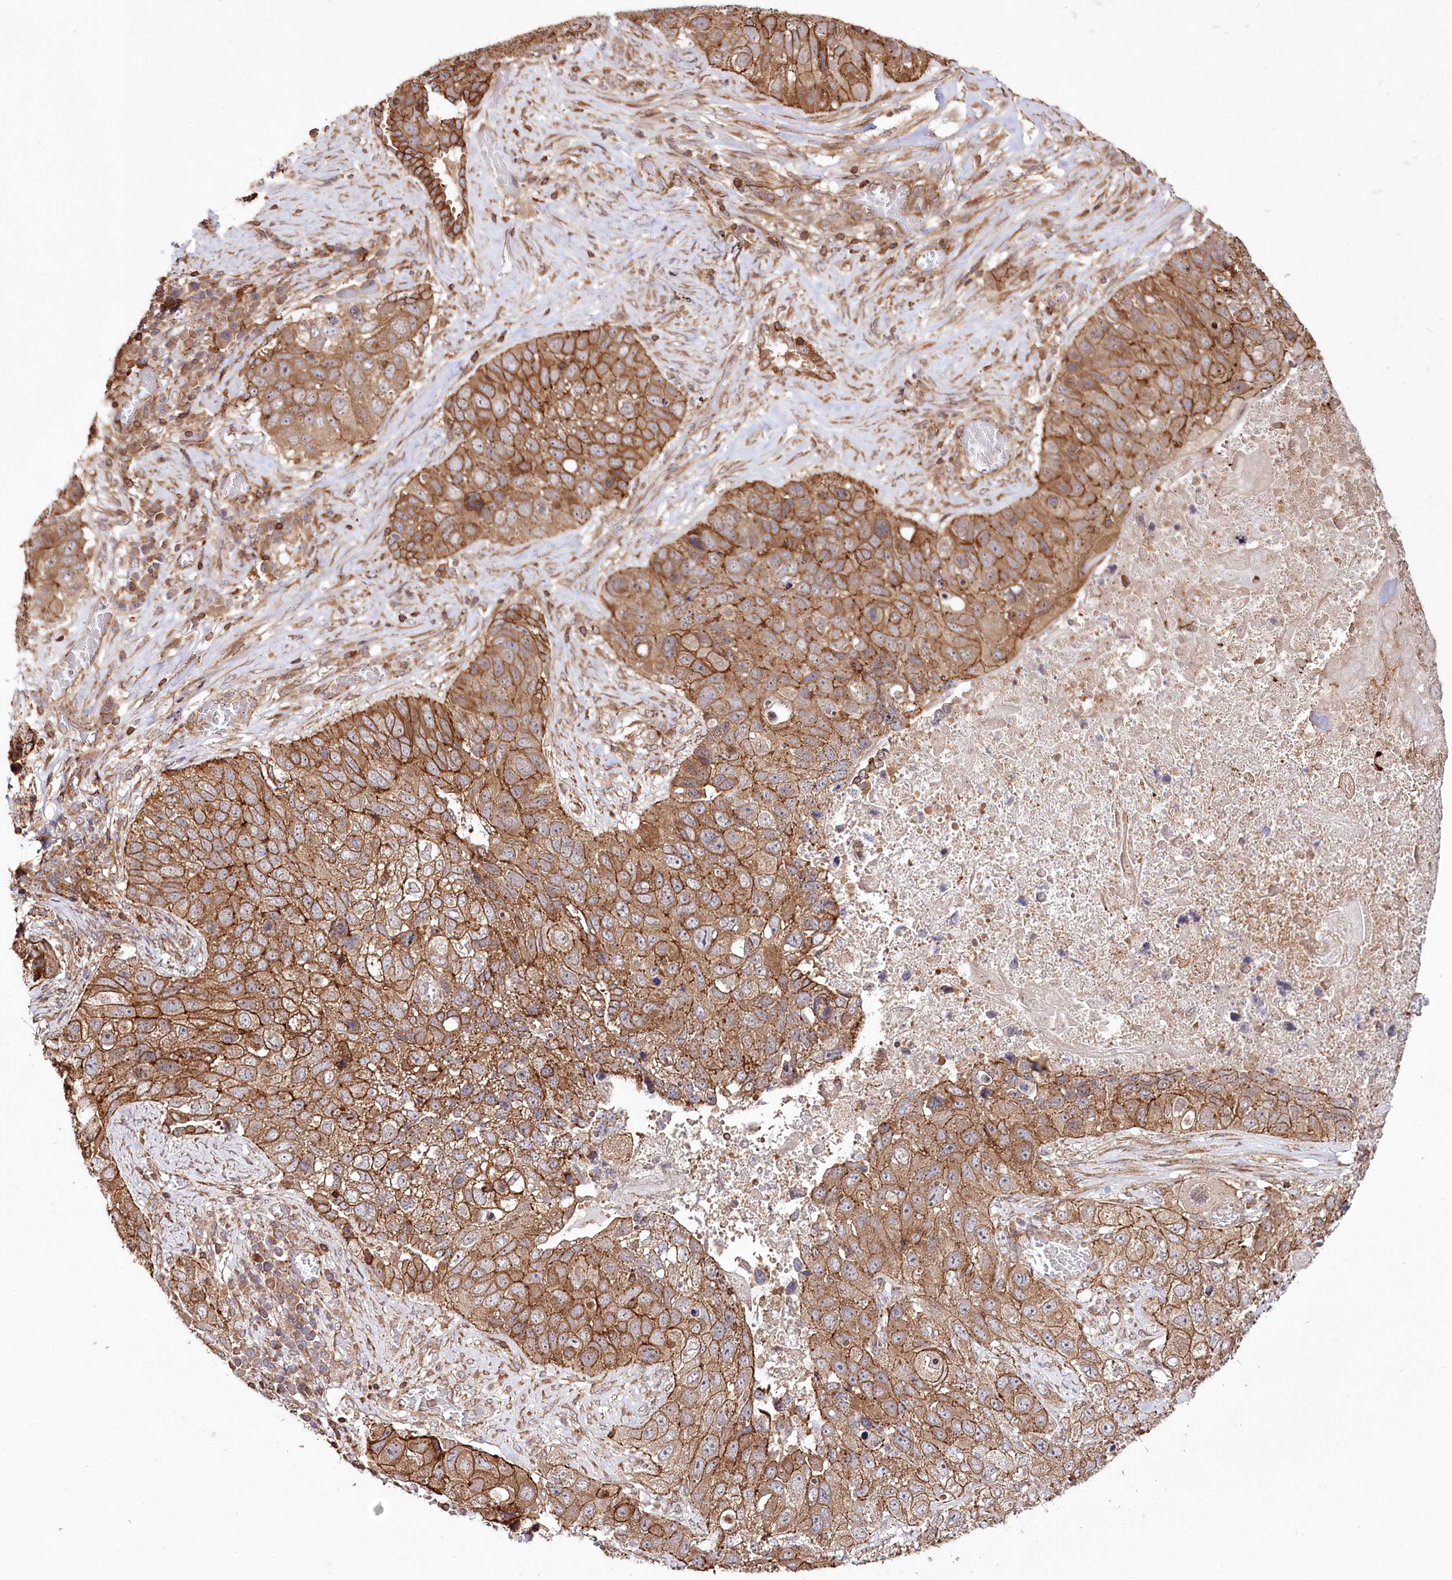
{"staining": {"intensity": "strong", "quantity": ">75%", "location": "cytoplasmic/membranous"}, "tissue": "lung cancer", "cell_type": "Tumor cells", "image_type": "cancer", "snomed": [{"axis": "morphology", "description": "Squamous cell carcinoma, NOS"}, {"axis": "topography", "description": "Lung"}], "caption": "IHC image of squamous cell carcinoma (lung) stained for a protein (brown), which exhibits high levels of strong cytoplasmic/membranous positivity in about >75% of tumor cells.", "gene": "DHX29", "patient": {"sex": "male", "age": 61}}